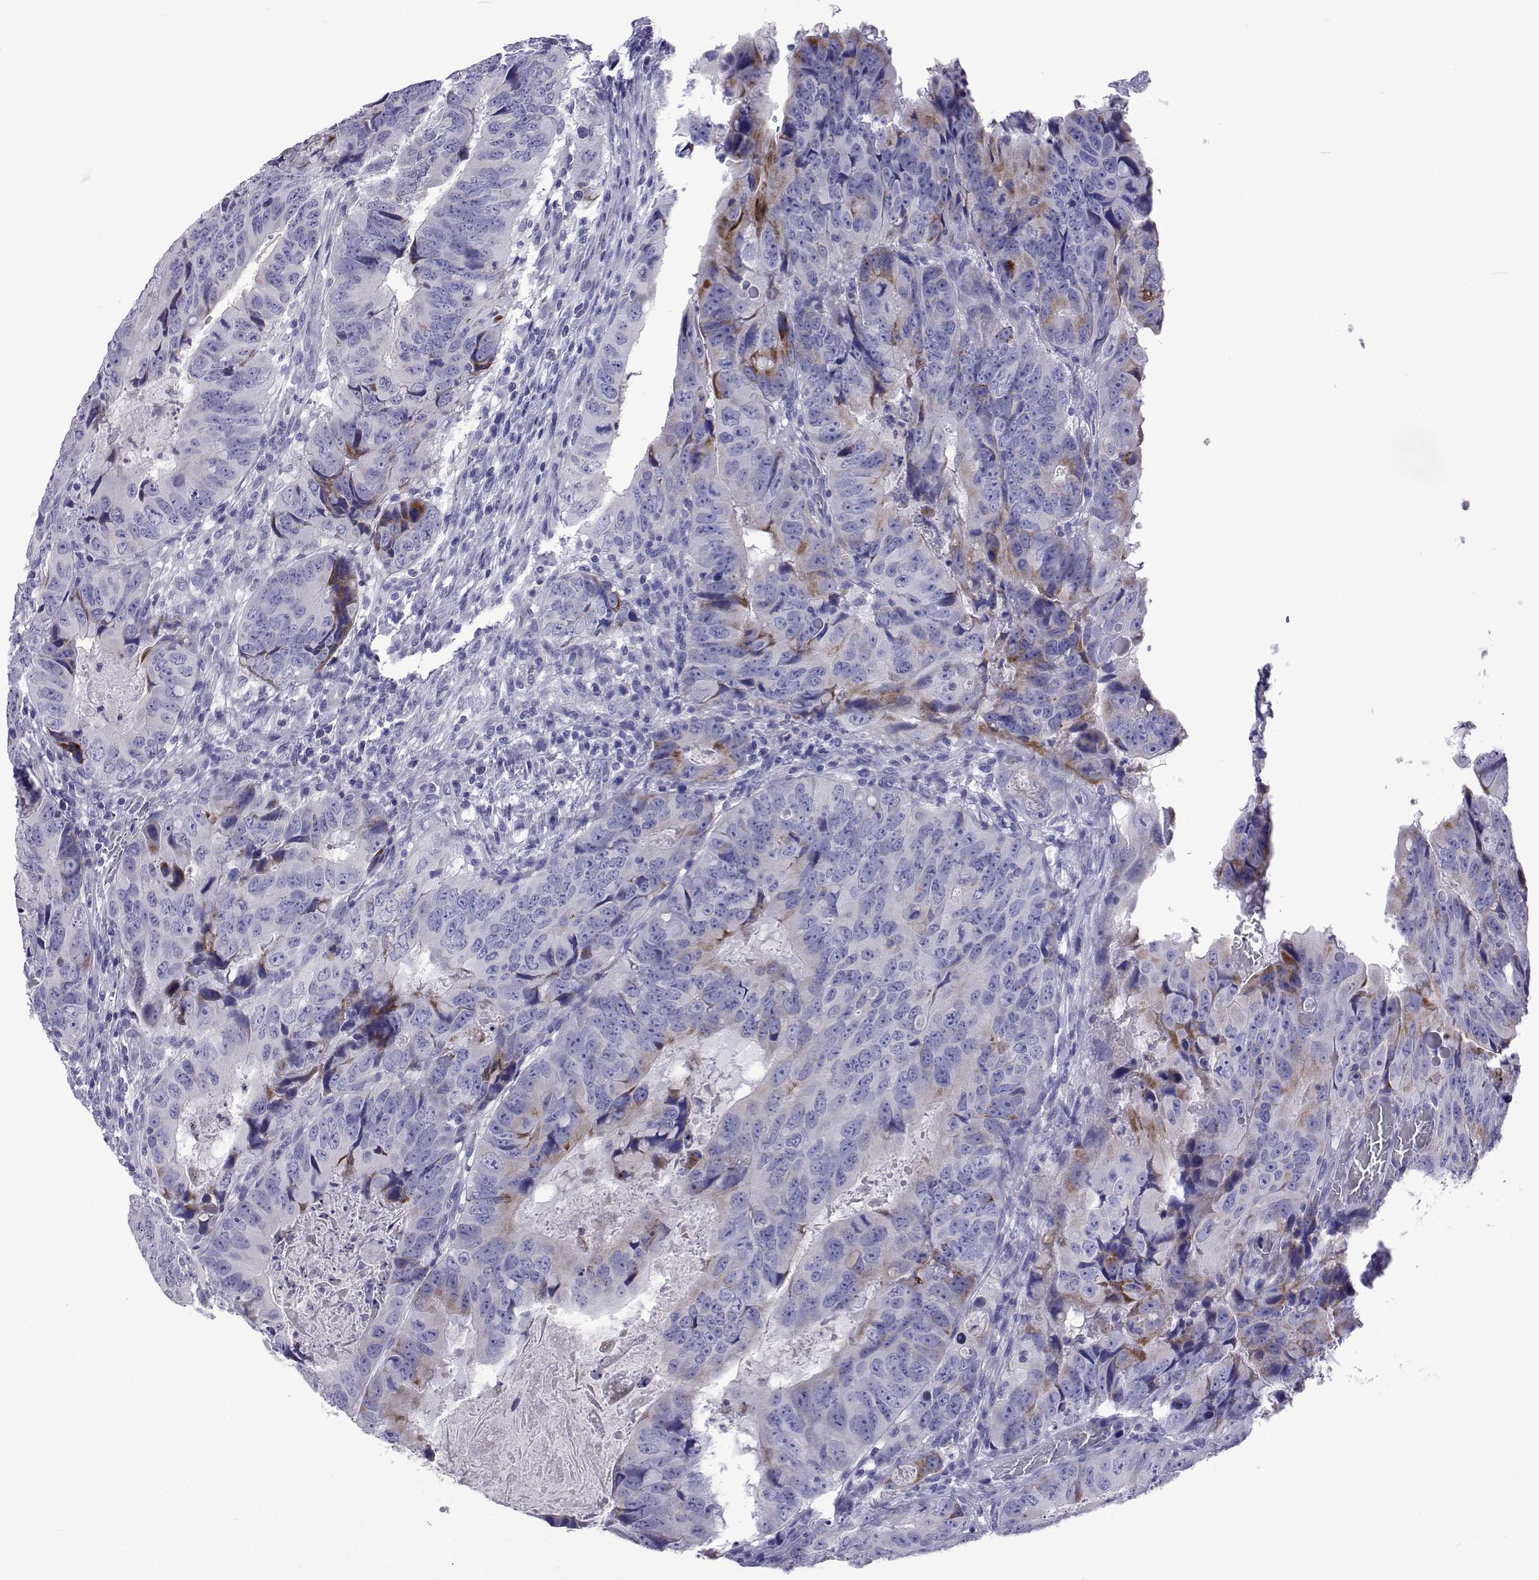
{"staining": {"intensity": "negative", "quantity": "none", "location": "none"}, "tissue": "colorectal cancer", "cell_type": "Tumor cells", "image_type": "cancer", "snomed": [{"axis": "morphology", "description": "Adenocarcinoma, NOS"}, {"axis": "topography", "description": "Colon"}], "caption": "The histopathology image shows no significant positivity in tumor cells of colorectal cancer.", "gene": "UMODL1", "patient": {"sex": "male", "age": 79}}